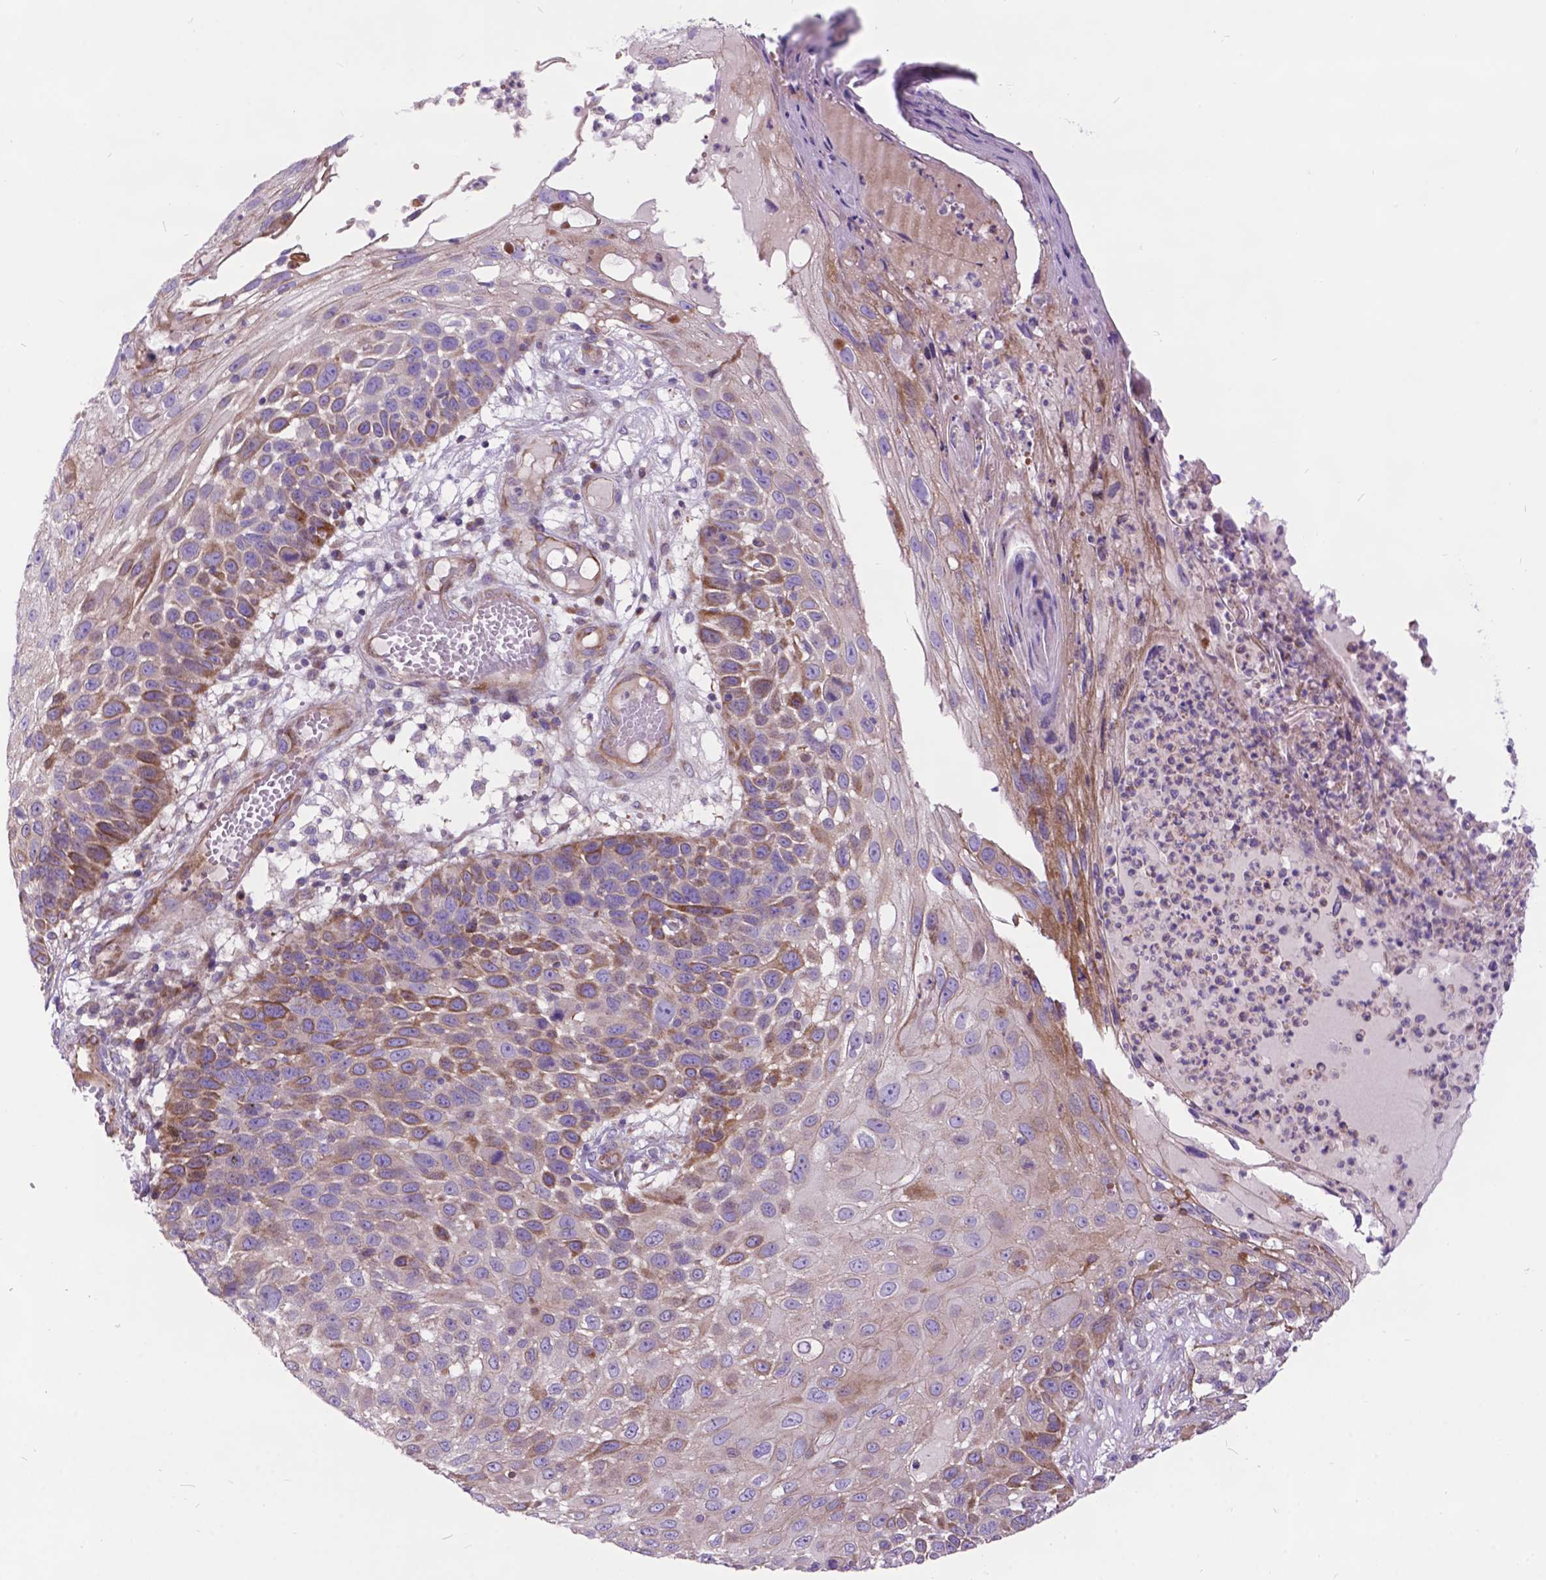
{"staining": {"intensity": "moderate", "quantity": "<25%", "location": "cytoplasmic/membranous"}, "tissue": "skin cancer", "cell_type": "Tumor cells", "image_type": "cancer", "snomed": [{"axis": "morphology", "description": "Squamous cell carcinoma, NOS"}, {"axis": "topography", "description": "Skin"}], "caption": "High-power microscopy captured an IHC image of skin cancer, revealing moderate cytoplasmic/membranous positivity in approximately <25% of tumor cells.", "gene": "FLT4", "patient": {"sex": "male", "age": 92}}